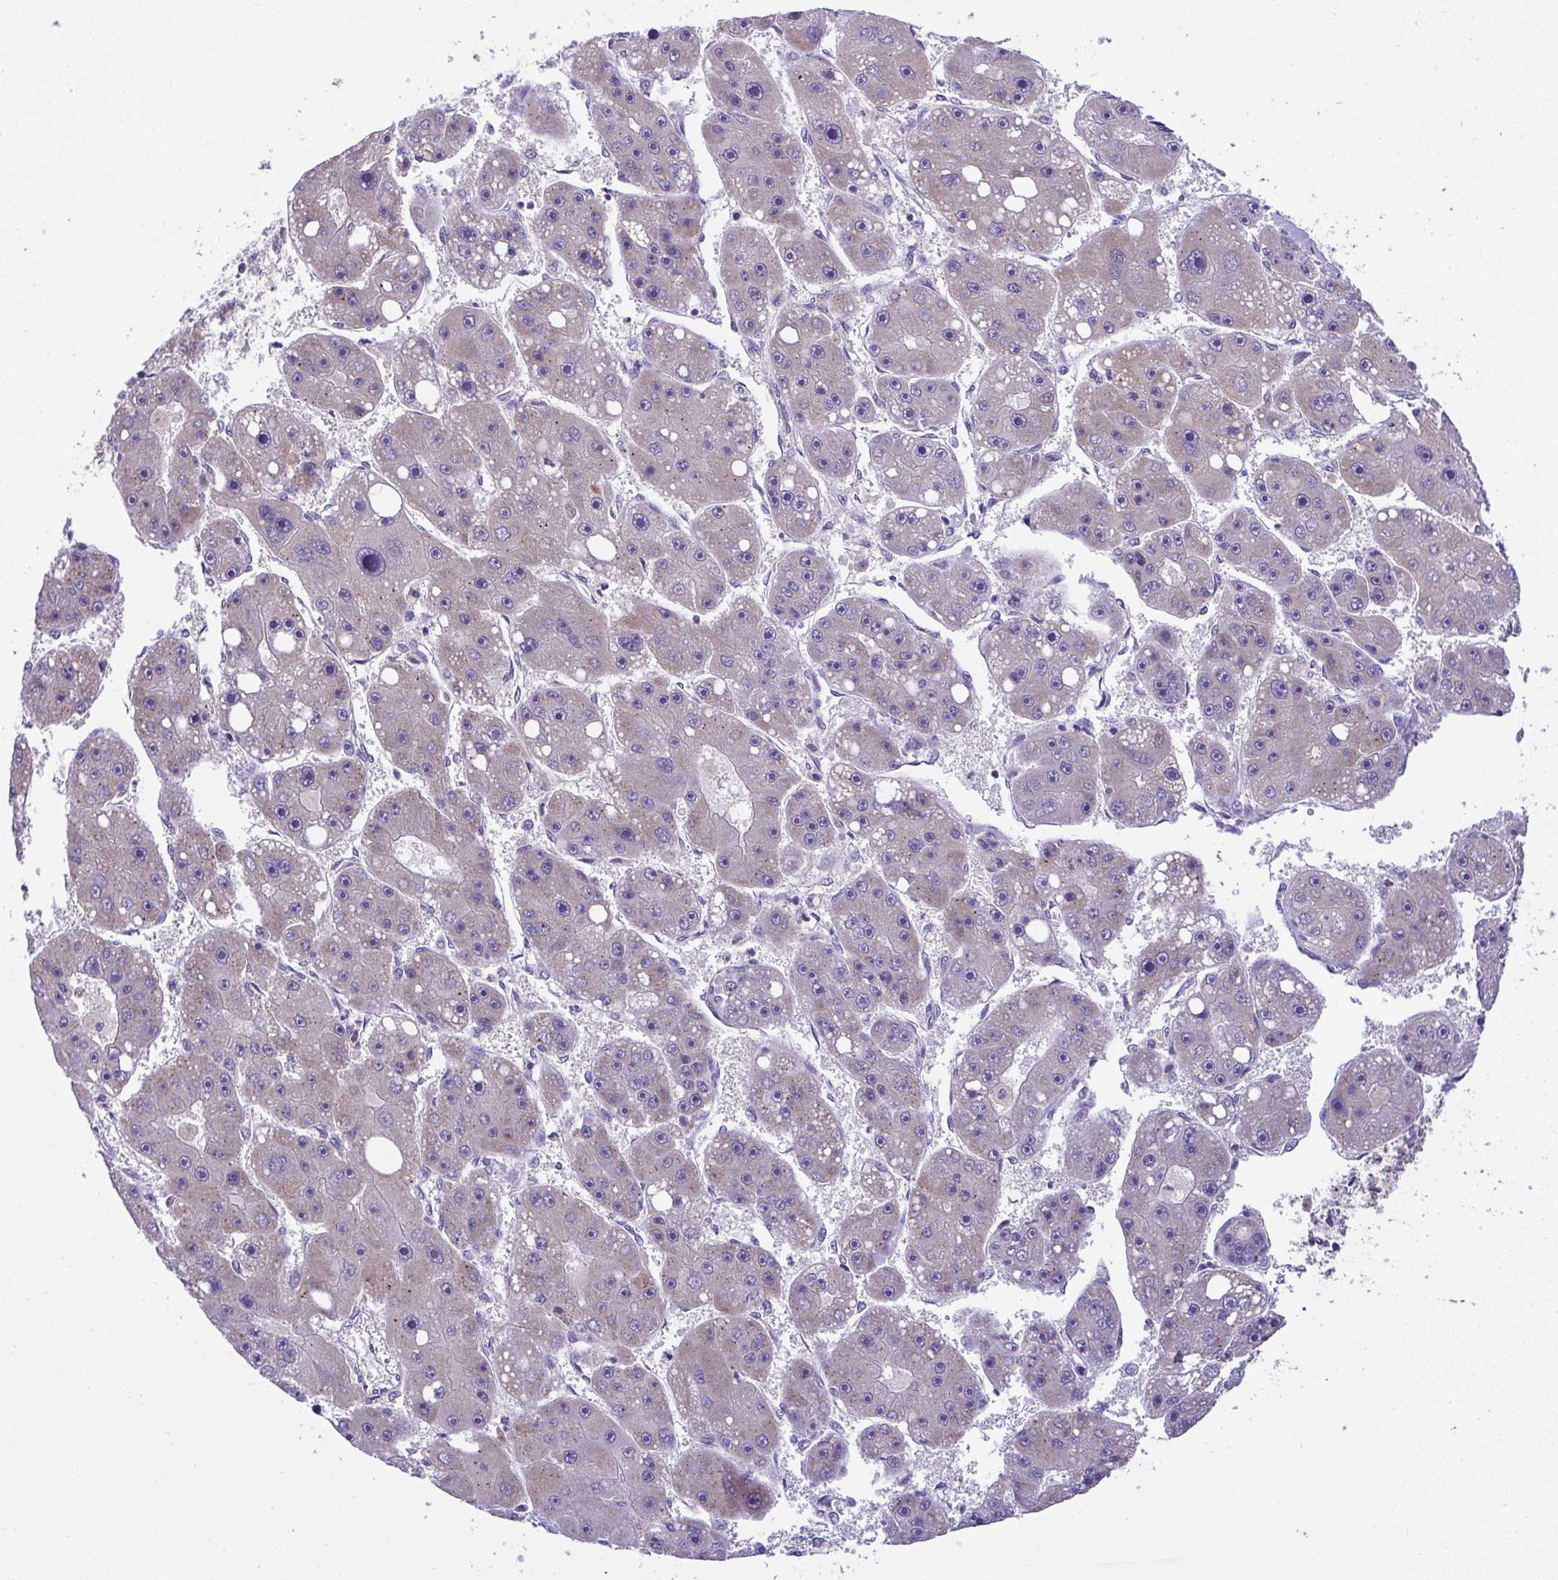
{"staining": {"intensity": "weak", "quantity": "<25%", "location": "cytoplasmic/membranous"}, "tissue": "liver cancer", "cell_type": "Tumor cells", "image_type": "cancer", "snomed": [{"axis": "morphology", "description": "Carcinoma, Hepatocellular, NOS"}, {"axis": "topography", "description": "Liver"}], "caption": "Tumor cells are negative for brown protein staining in liver cancer (hepatocellular carcinoma).", "gene": "CHIA", "patient": {"sex": "female", "age": 61}}